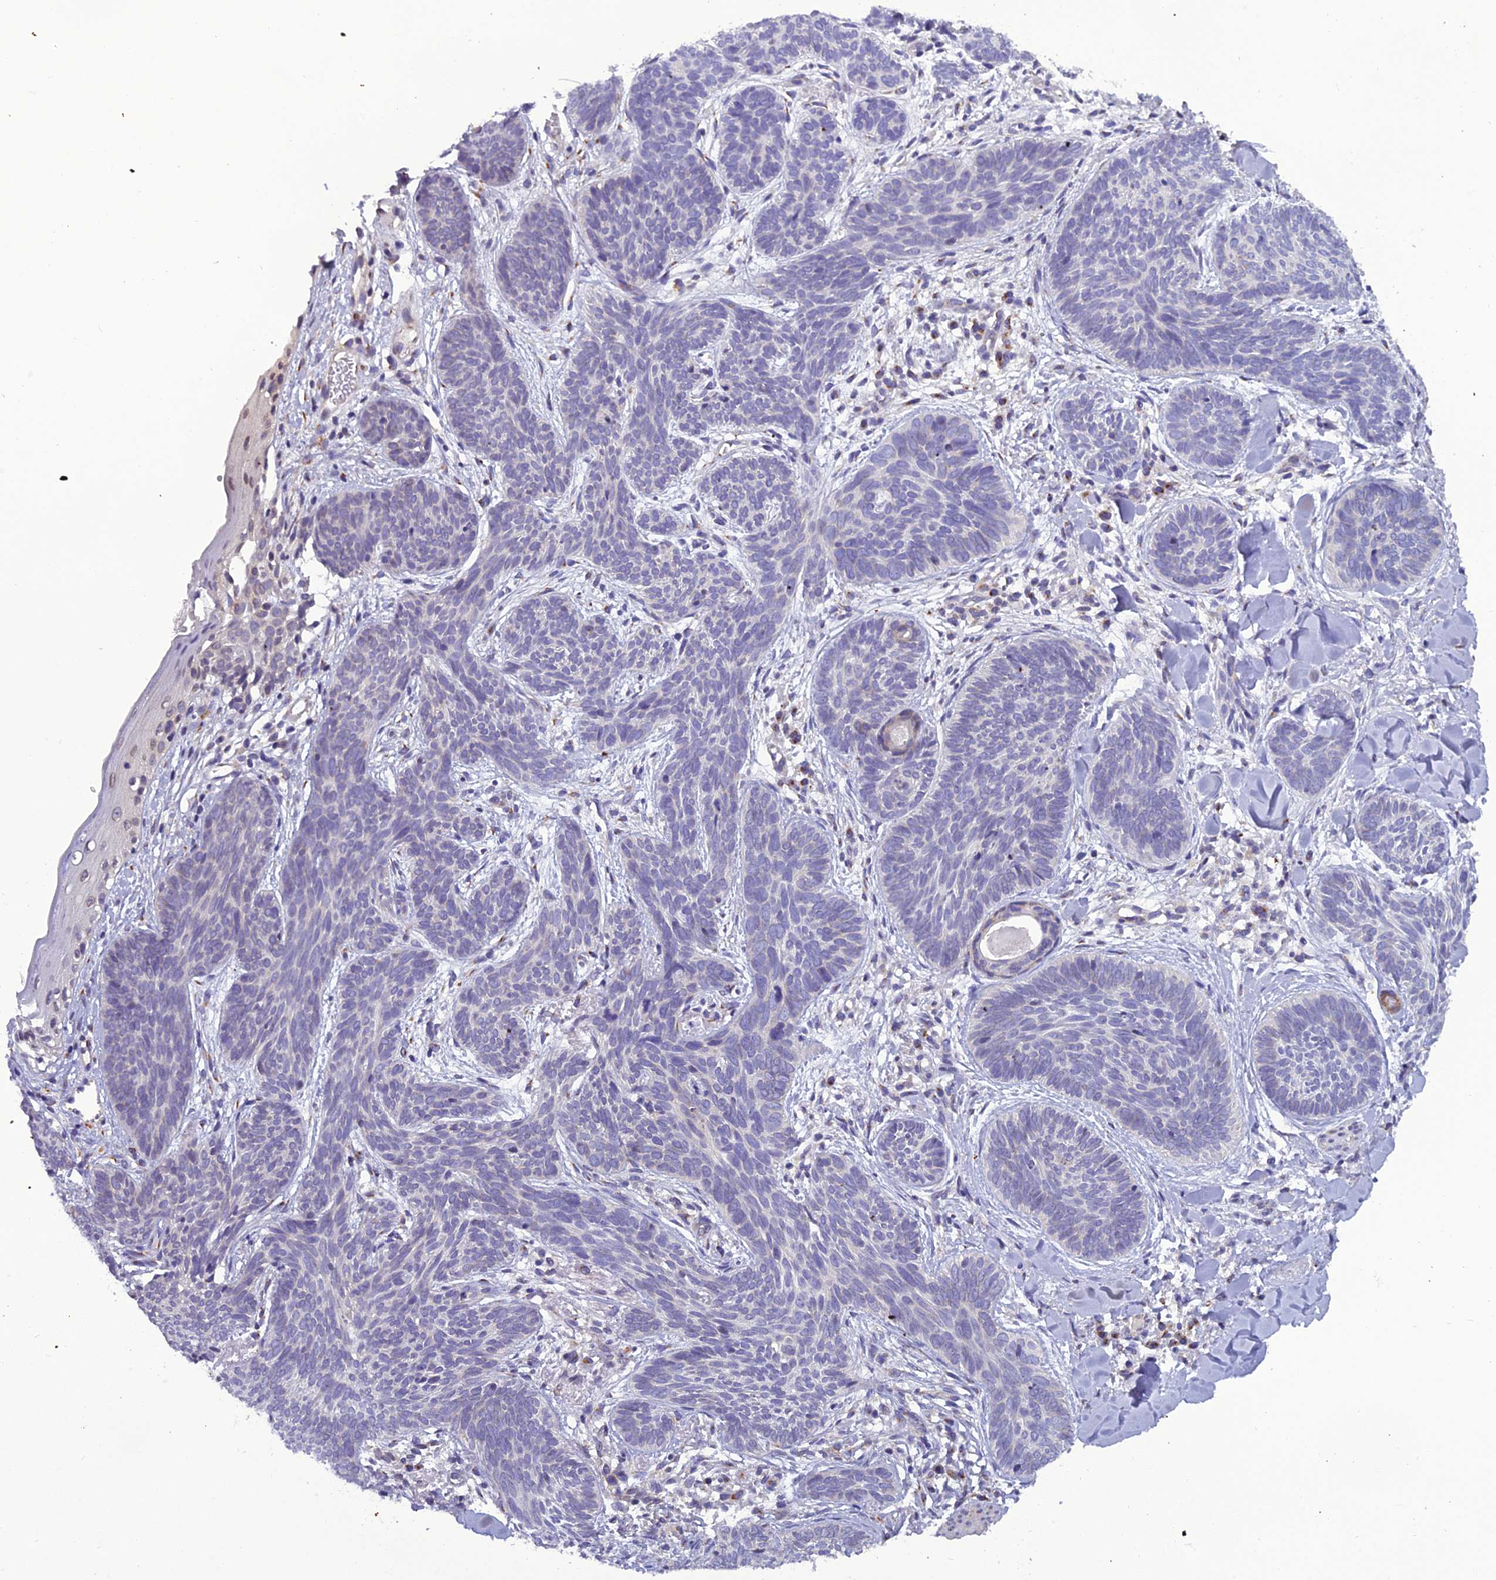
{"staining": {"intensity": "negative", "quantity": "none", "location": "none"}, "tissue": "skin cancer", "cell_type": "Tumor cells", "image_type": "cancer", "snomed": [{"axis": "morphology", "description": "Basal cell carcinoma"}, {"axis": "topography", "description": "Skin"}], "caption": "Tumor cells are negative for protein expression in human skin basal cell carcinoma. (DAB IHC with hematoxylin counter stain).", "gene": "GOLPH3", "patient": {"sex": "female", "age": 81}}